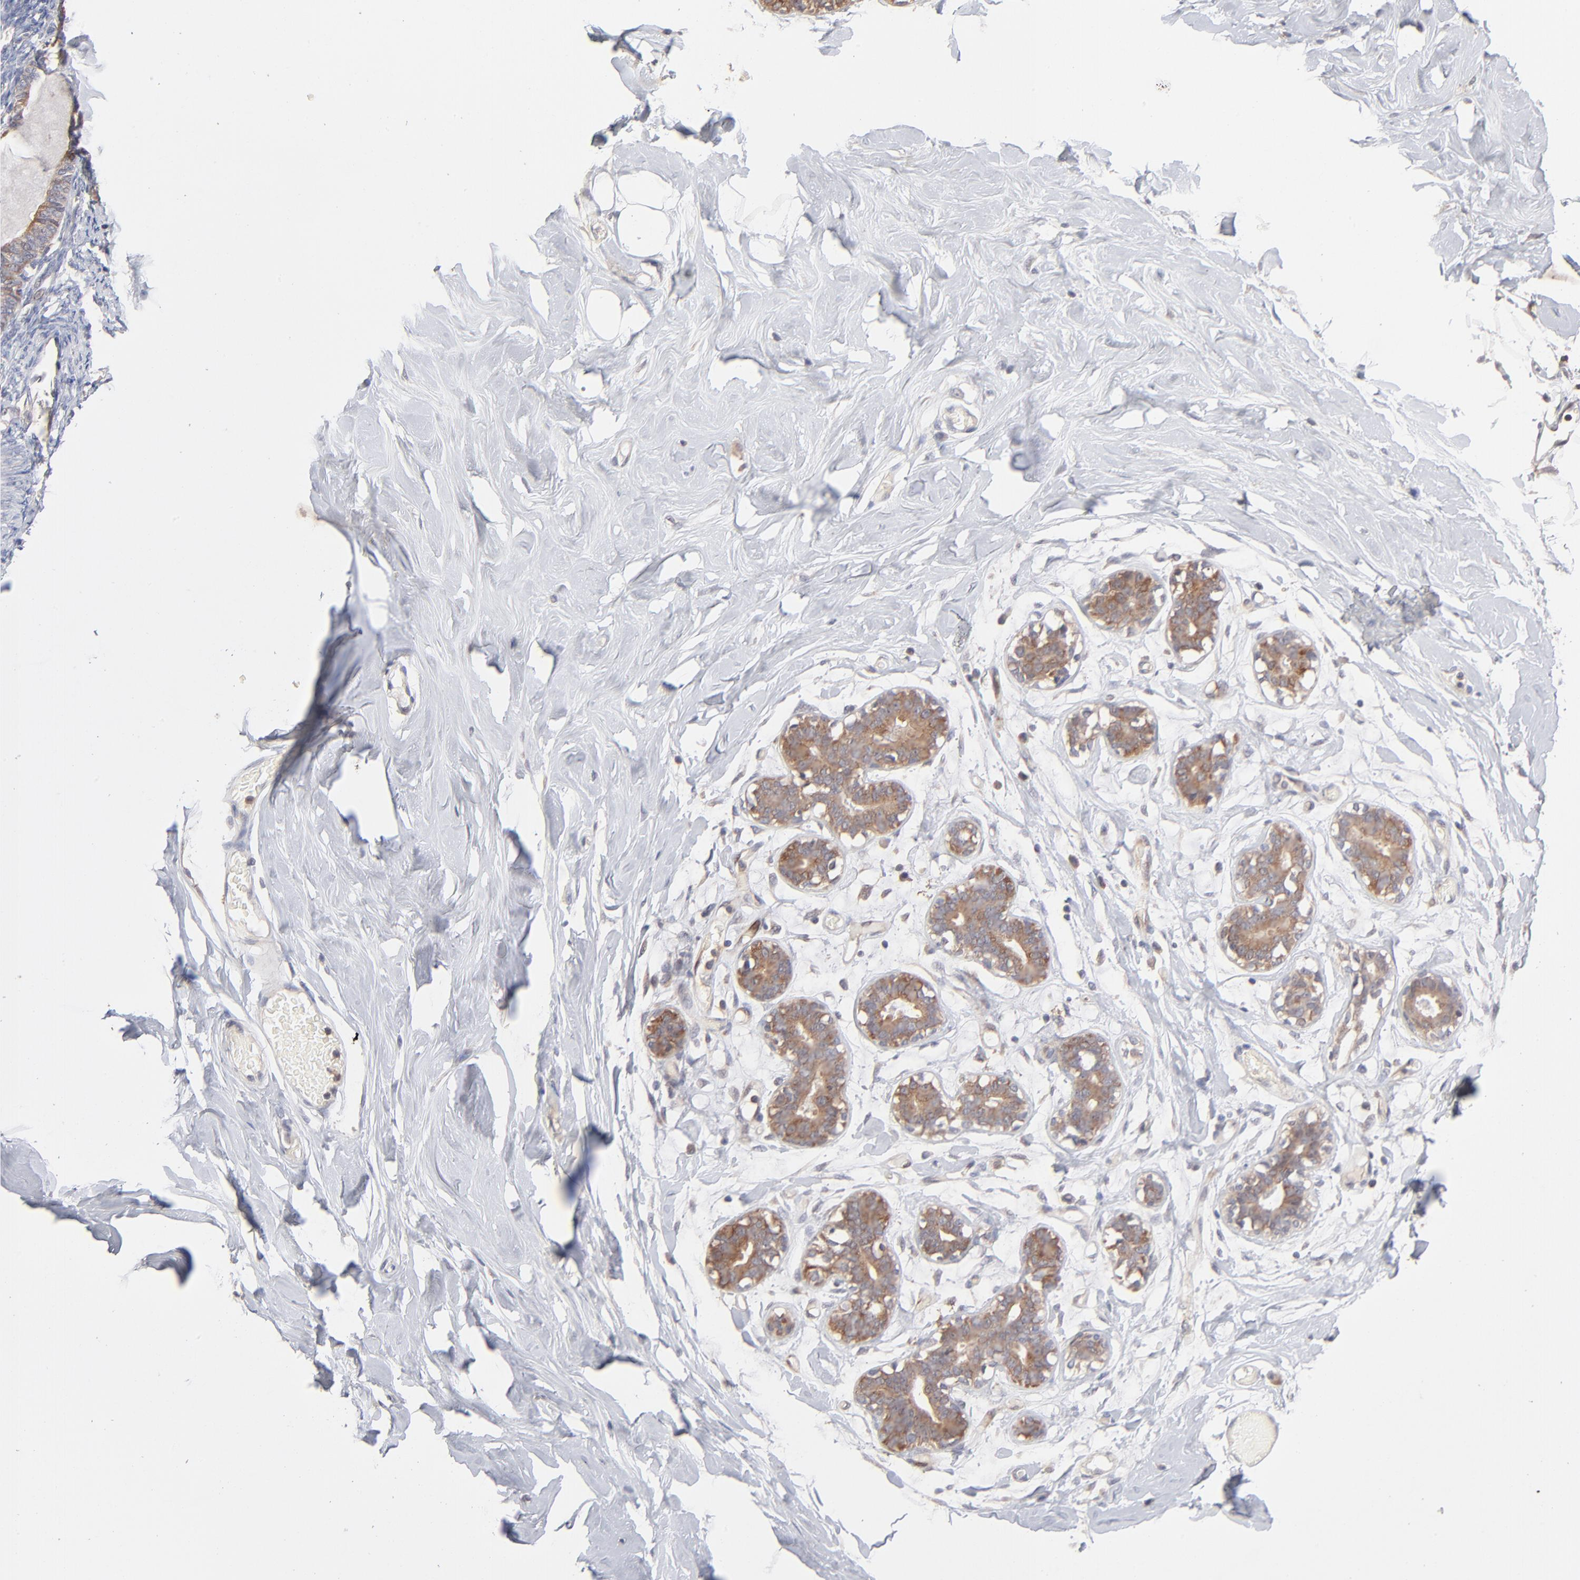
{"staining": {"intensity": "negative", "quantity": "none", "location": "none"}, "tissue": "breast", "cell_type": "Adipocytes", "image_type": "normal", "snomed": [{"axis": "morphology", "description": "Normal tissue, NOS"}, {"axis": "topography", "description": "Breast"}, {"axis": "topography", "description": "Soft tissue"}], "caption": "Immunohistochemical staining of unremarkable breast demonstrates no significant staining in adipocytes. (DAB IHC, high magnification).", "gene": "IVNS1ABP", "patient": {"sex": "female", "age": 25}}